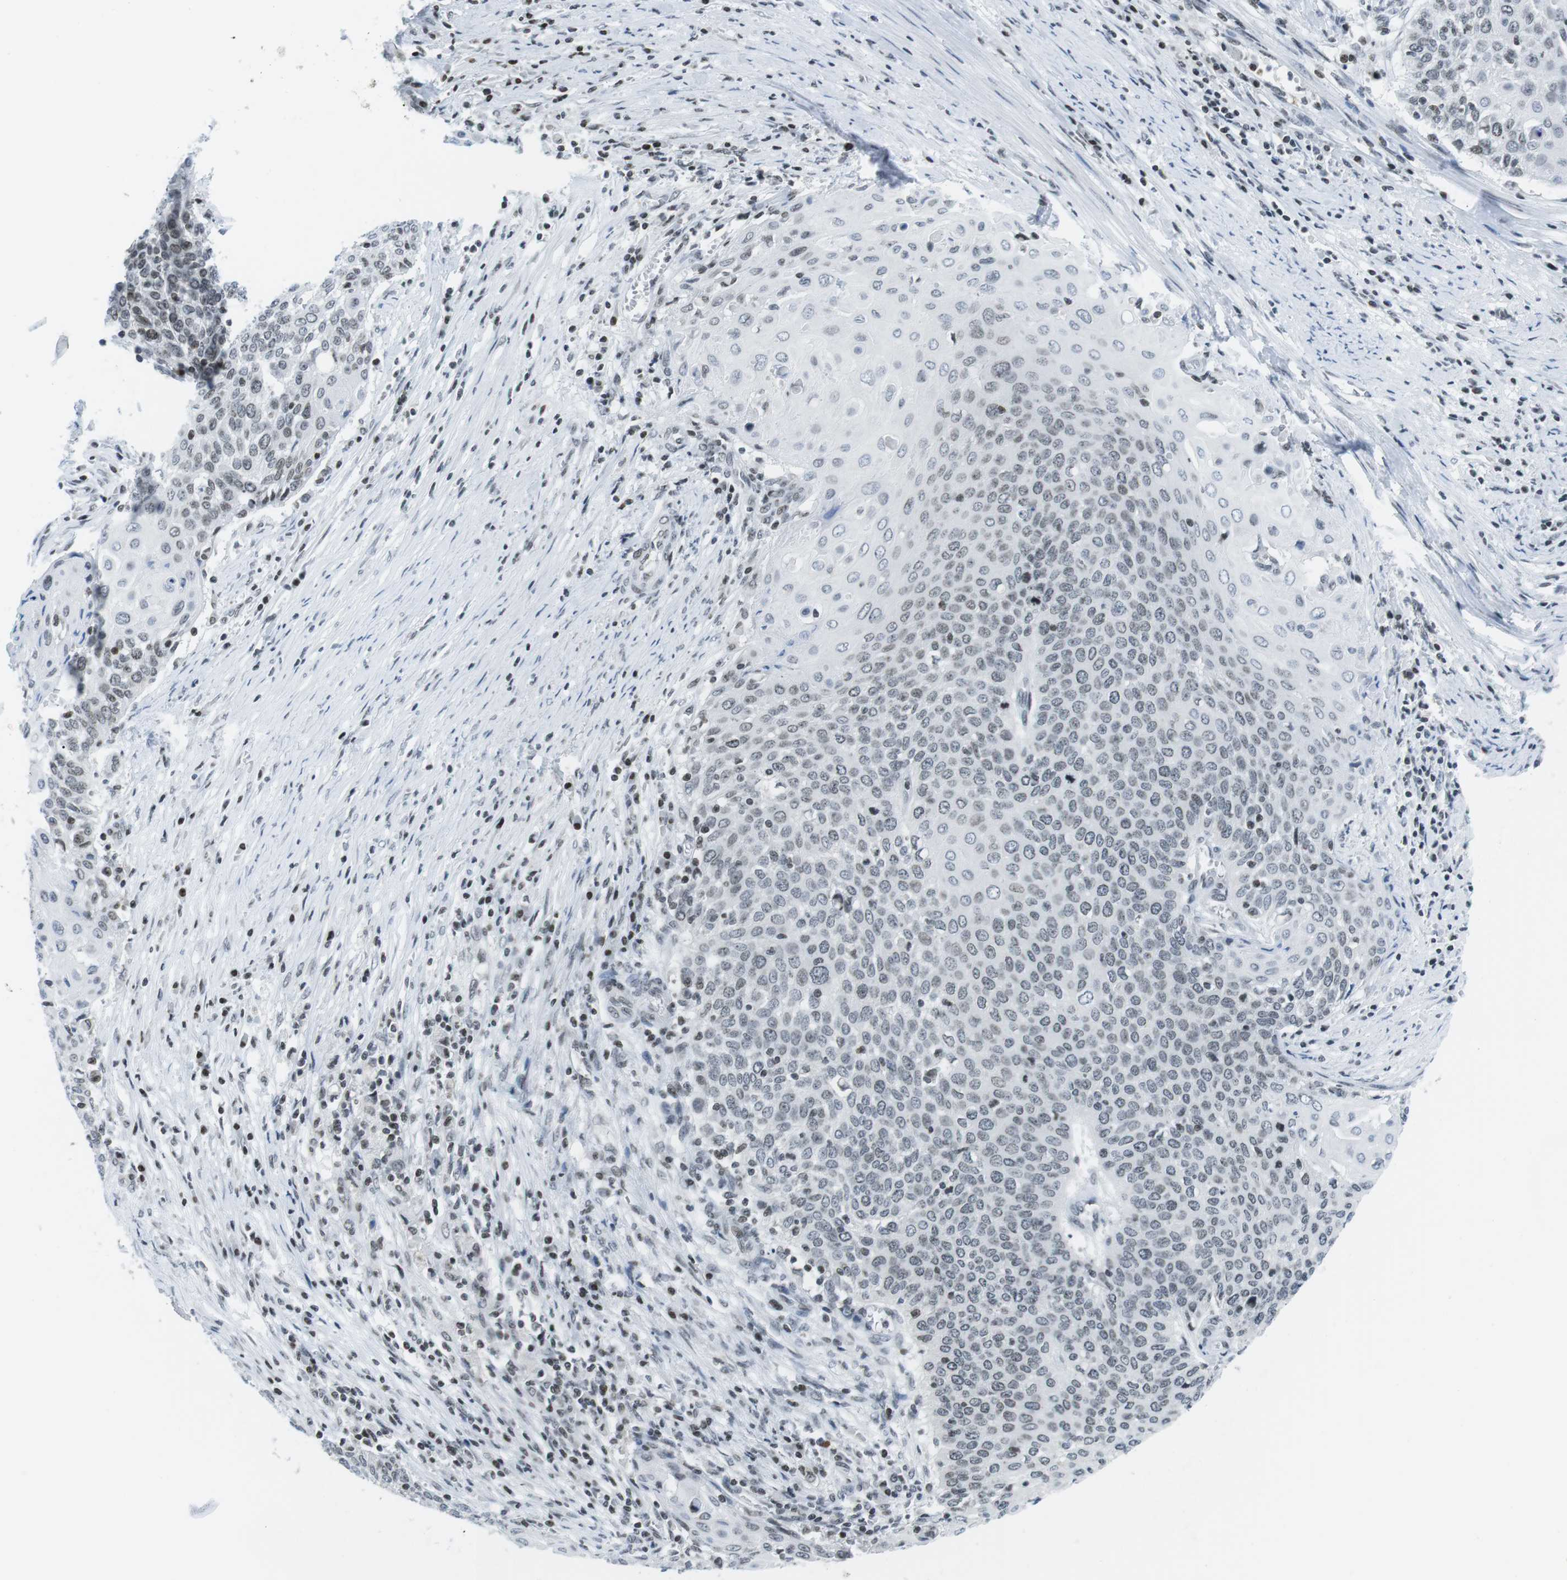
{"staining": {"intensity": "weak", "quantity": "<25%", "location": "nuclear"}, "tissue": "cervical cancer", "cell_type": "Tumor cells", "image_type": "cancer", "snomed": [{"axis": "morphology", "description": "Squamous cell carcinoma, NOS"}, {"axis": "topography", "description": "Cervix"}], "caption": "Squamous cell carcinoma (cervical) stained for a protein using IHC reveals no expression tumor cells.", "gene": "E2F2", "patient": {"sex": "female", "age": 39}}